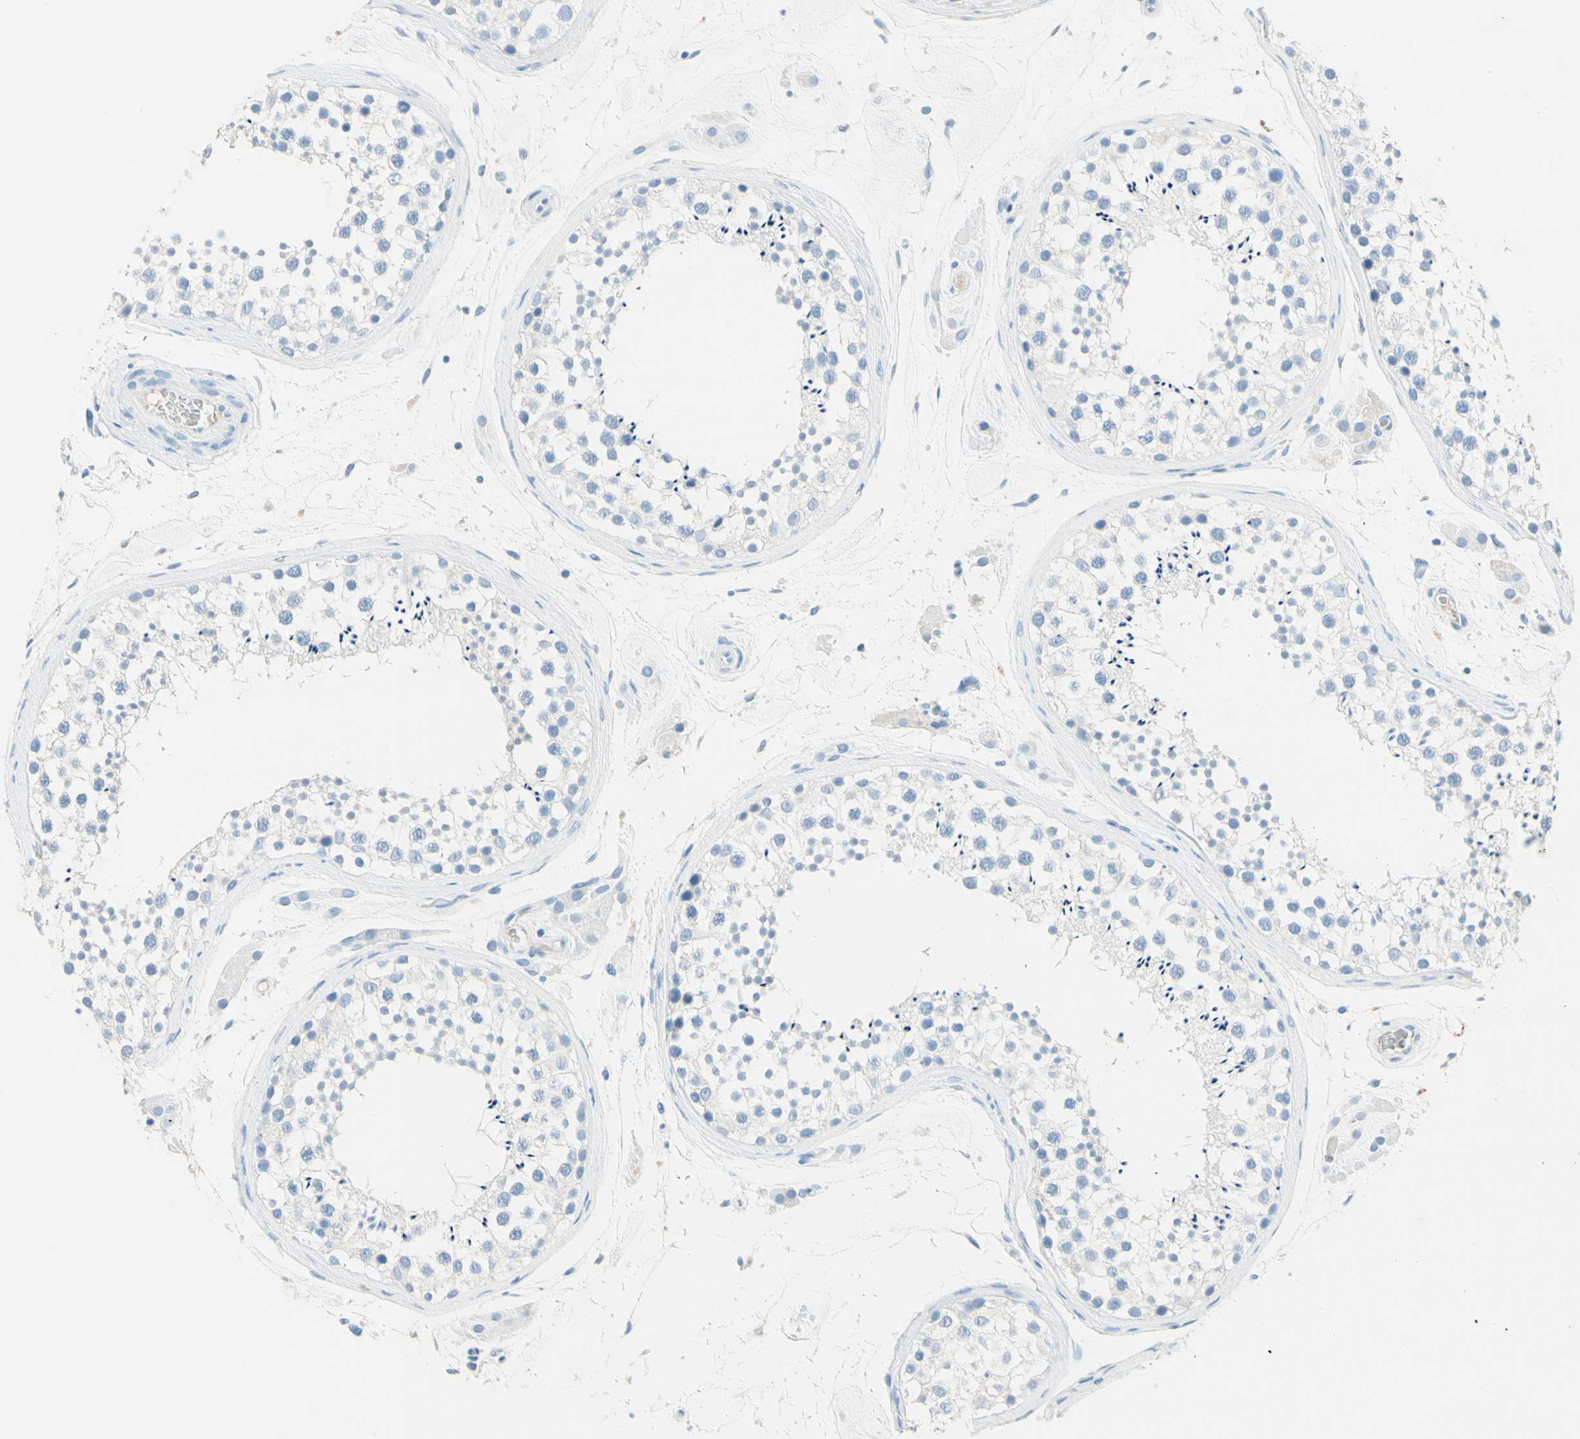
{"staining": {"intensity": "negative", "quantity": "none", "location": "none"}, "tissue": "testis", "cell_type": "Cells in seminiferous ducts", "image_type": "normal", "snomed": [{"axis": "morphology", "description": "Normal tissue, NOS"}, {"axis": "topography", "description": "Testis"}], "caption": "A micrograph of human testis is negative for staining in cells in seminiferous ducts. Brightfield microscopy of IHC stained with DAB (brown) and hematoxylin (blue), captured at high magnification.", "gene": "IL6ST", "patient": {"sex": "male", "age": 46}}